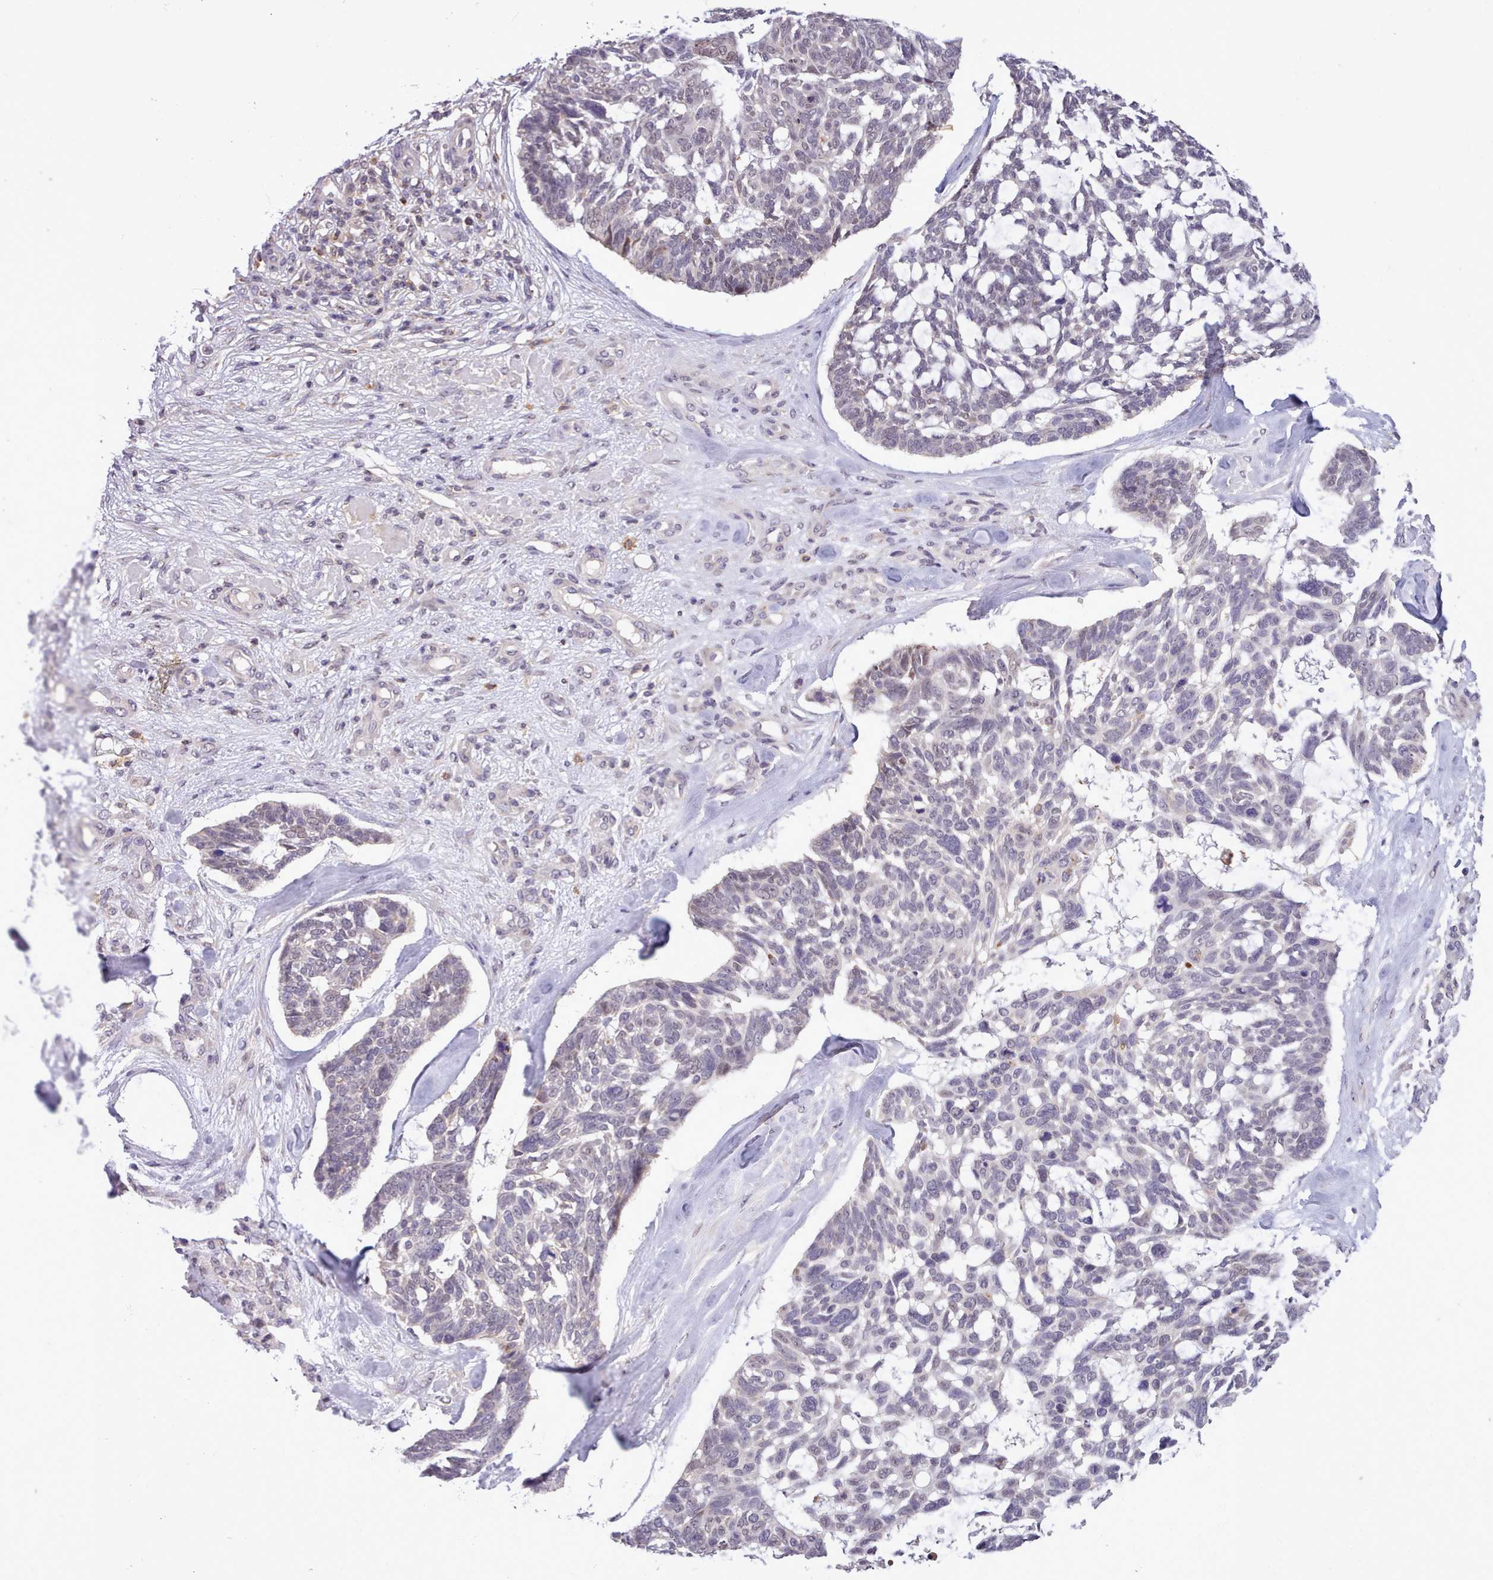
{"staining": {"intensity": "negative", "quantity": "none", "location": "none"}, "tissue": "skin cancer", "cell_type": "Tumor cells", "image_type": "cancer", "snomed": [{"axis": "morphology", "description": "Basal cell carcinoma"}, {"axis": "topography", "description": "Skin"}], "caption": "High power microscopy image of an immunohistochemistry histopathology image of skin cancer, revealing no significant positivity in tumor cells.", "gene": "ARL17A", "patient": {"sex": "male", "age": 88}}